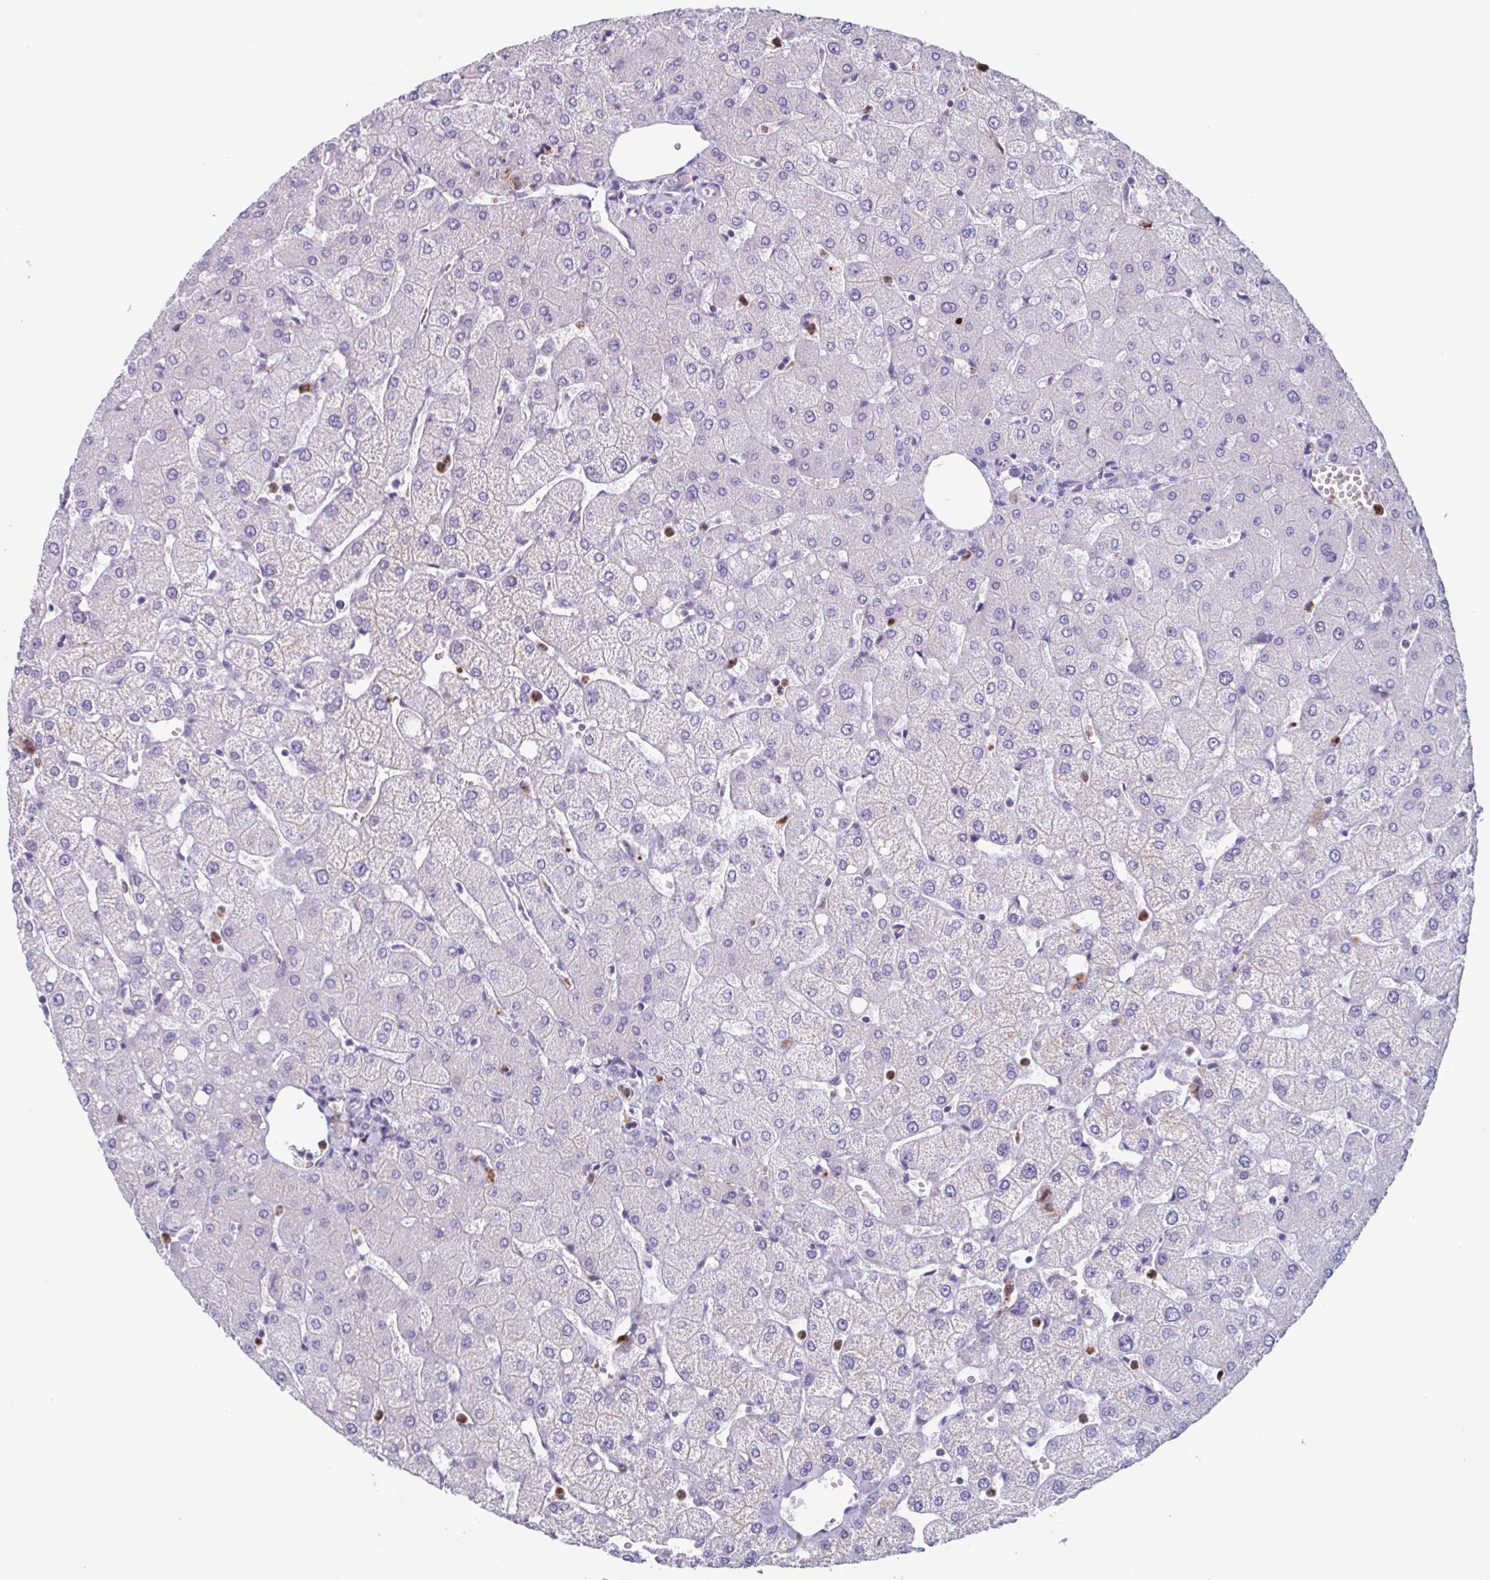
{"staining": {"intensity": "negative", "quantity": "none", "location": "none"}, "tissue": "liver", "cell_type": "Cholangiocytes", "image_type": "normal", "snomed": [{"axis": "morphology", "description": "Normal tissue, NOS"}, {"axis": "topography", "description": "Liver"}], "caption": "This is a photomicrograph of immunohistochemistry staining of benign liver, which shows no staining in cholangiocytes. Nuclei are stained in blue.", "gene": "BPI", "patient": {"sex": "female", "age": 54}}